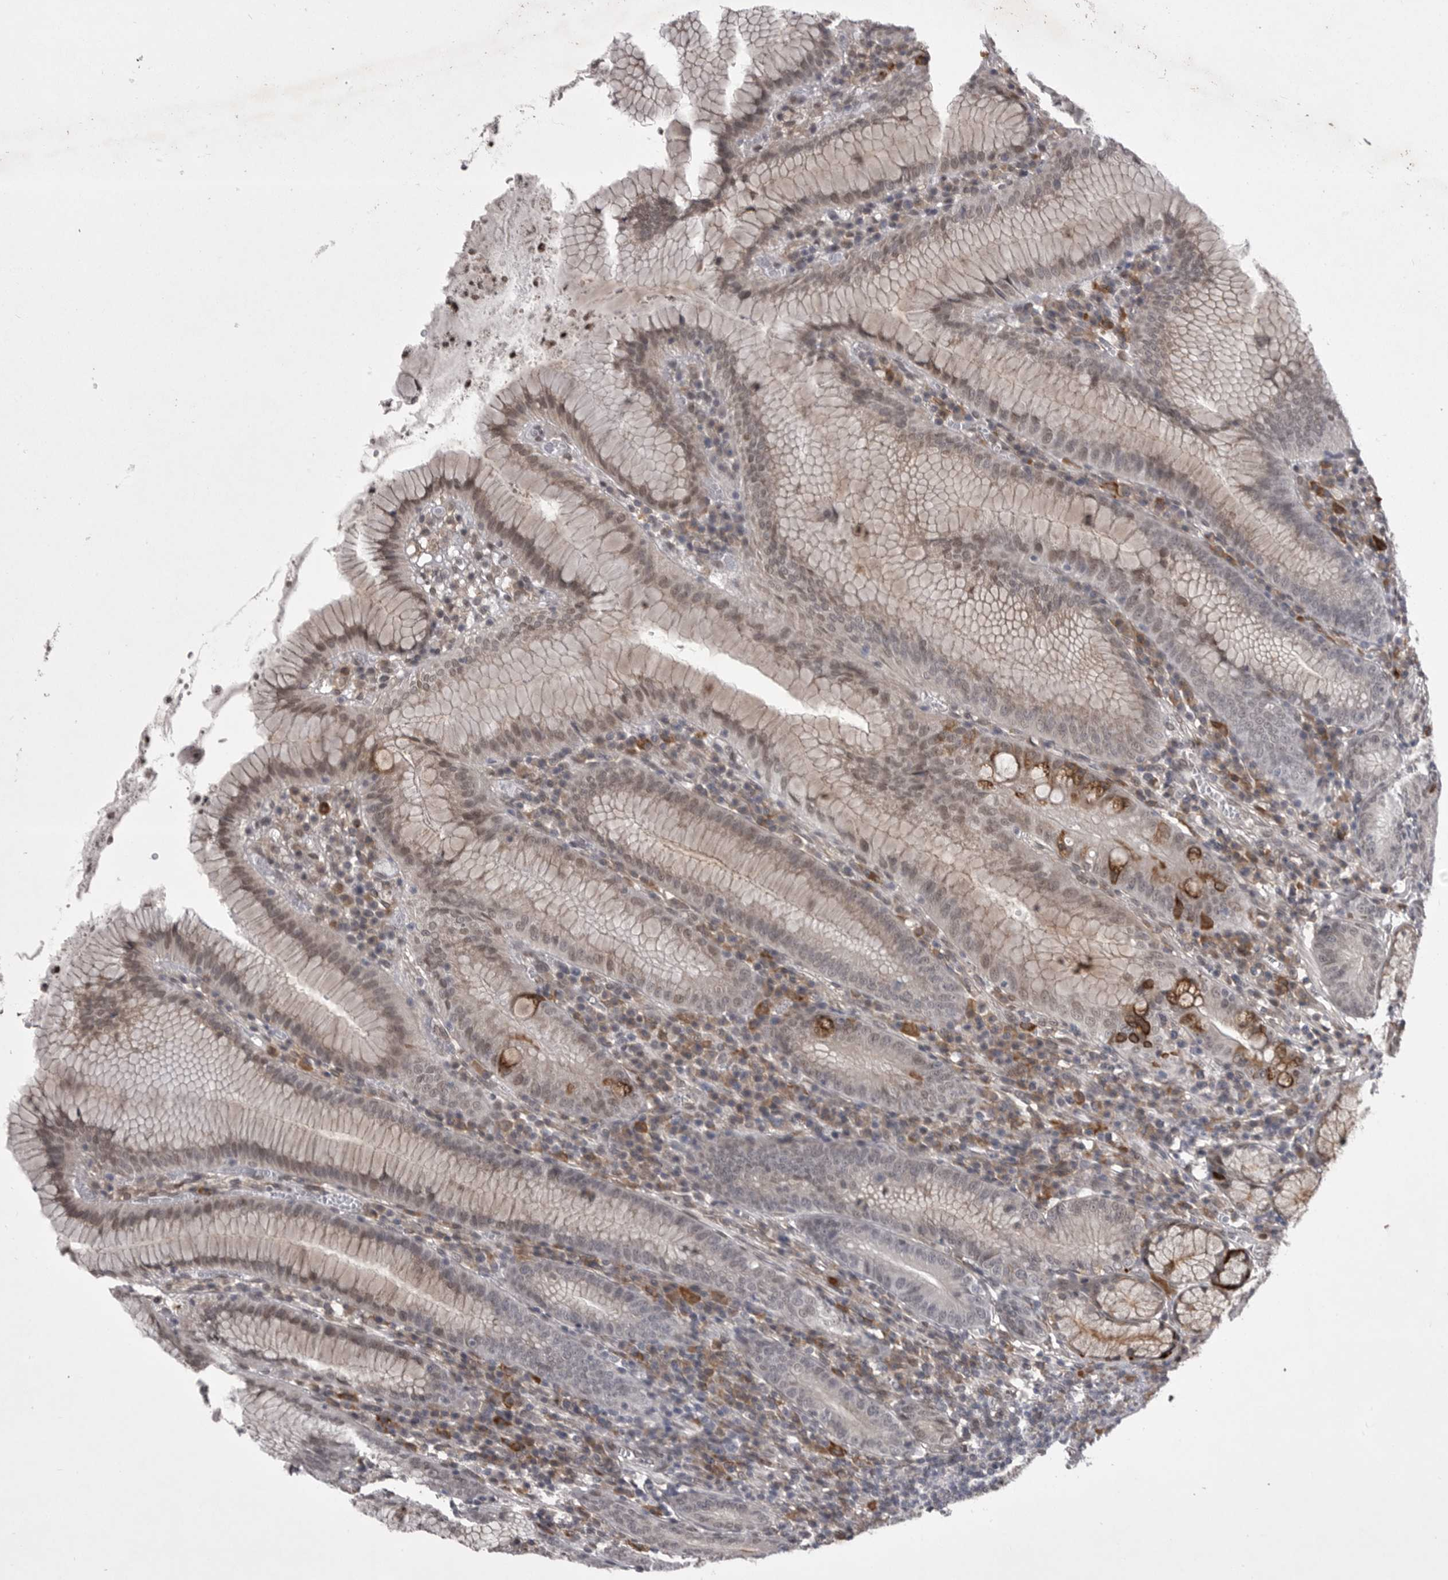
{"staining": {"intensity": "moderate", "quantity": ">75%", "location": "cytoplasmic/membranous,nuclear"}, "tissue": "stomach", "cell_type": "Glandular cells", "image_type": "normal", "snomed": [{"axis": "morphology", "description": "Normal tissue, NOS"}, {"axis": "topography", "description": "Stomach"}], "caption": "Benign stomach reveals moderate cytoplasmic/membranous,nuclear expression in about >75% of glandular cells.", "gene": "ABL1", "patient": {"sex": "male", "age": 55}}